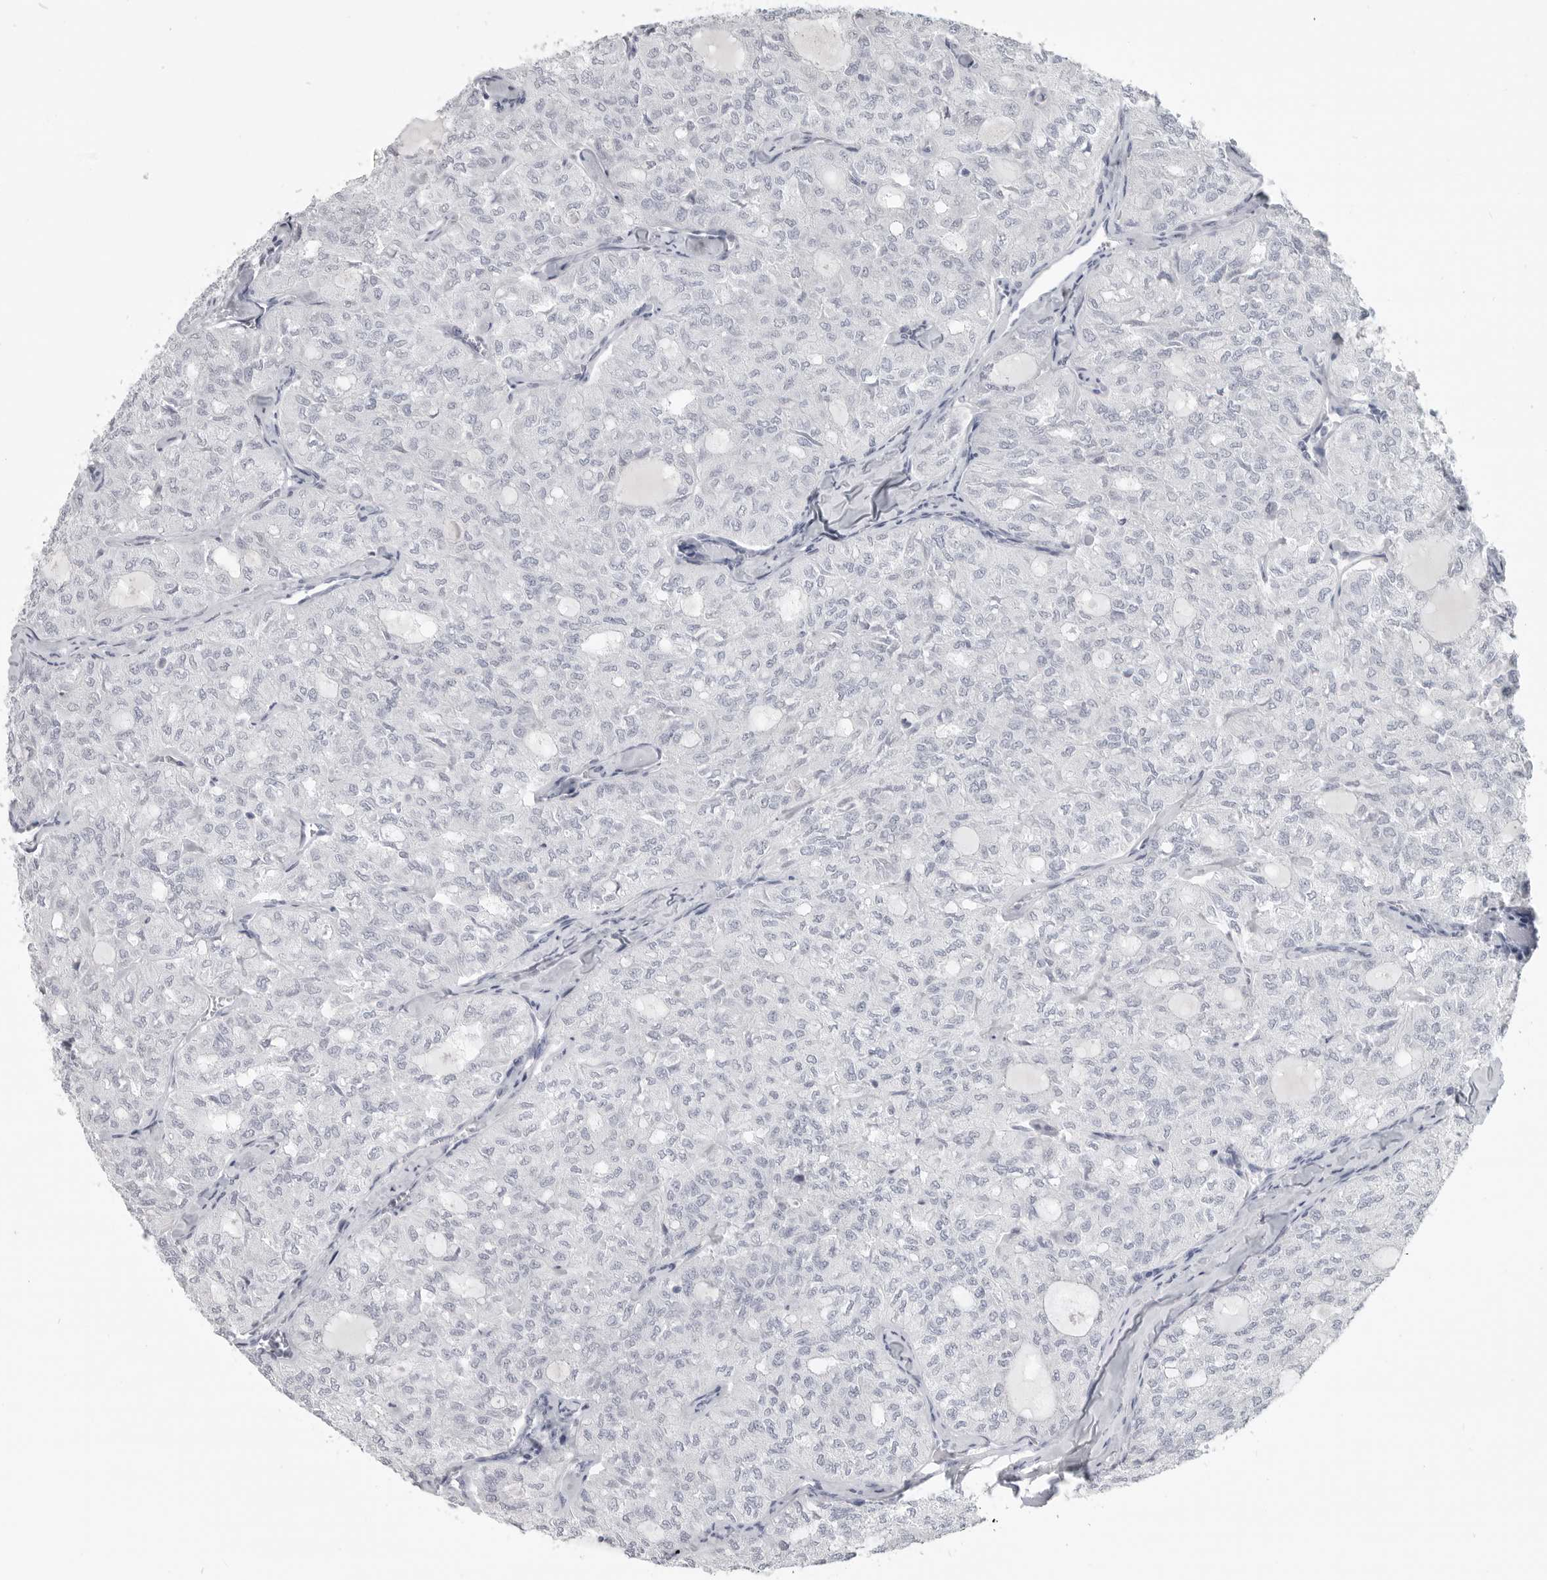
{"staining": {"intensity": "negative", "quantity": "none", "location": "none"}, "tissue": "thyroid cancer", "cell_type": "Tumor cells", "image_type": "cancer", "snomed": [{"axis": "morphology", "description": "Follicular adenoma carcinoma, NOS"}, {"axis": "topography", "description": "Thyroid gland"}], "caption": "Follicular adenoma carcinoma (thyroid) was stained to show a protein in brown. There is no significant positivity in tumor cells.", "gene": "LY6D", "patient": {"sex": "male", "age": 75}}